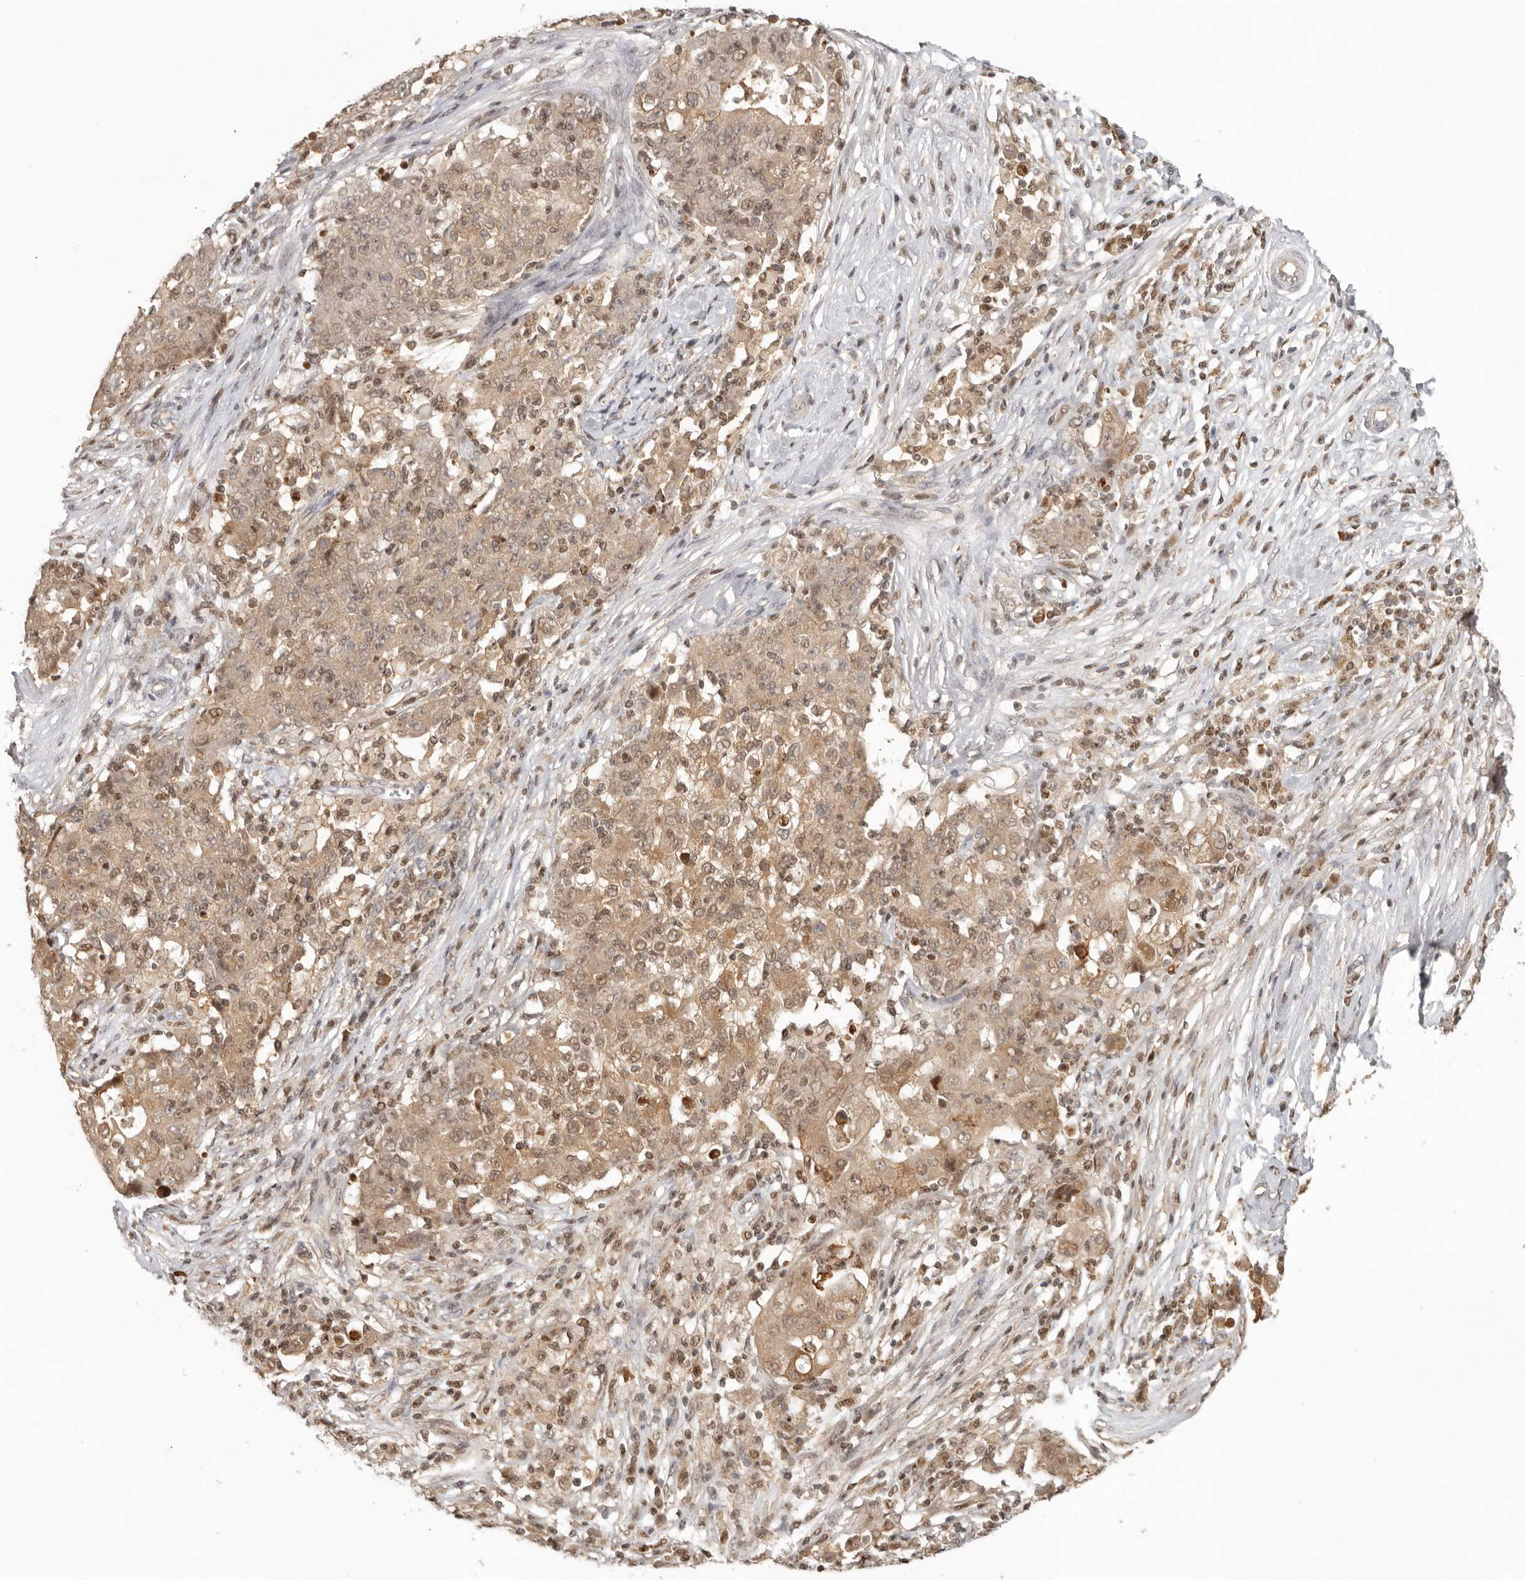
{"staining": {"intensity": "moderate", "quantity": ">75%", "location": "cytoplasmic/membranous"}, "tissue": "ovarian cancer", "cell_type": "Tumor cells", "image_type": "cancer", "snomed": [{"axis": "morphology", "description": "Carcinoma, endometroid"}, {"axis": "topography", "description": "Ovary"}], "caption": "A photomicrograph showing moderate cytoplasmic/membranous positivity in about >75% of tumor cells in ovarian endometroid carcinoma, as visualized by brown immunohistochemical staining.", "gene": "PSMA5", "patient": {"sex": "female", "age": 42}}